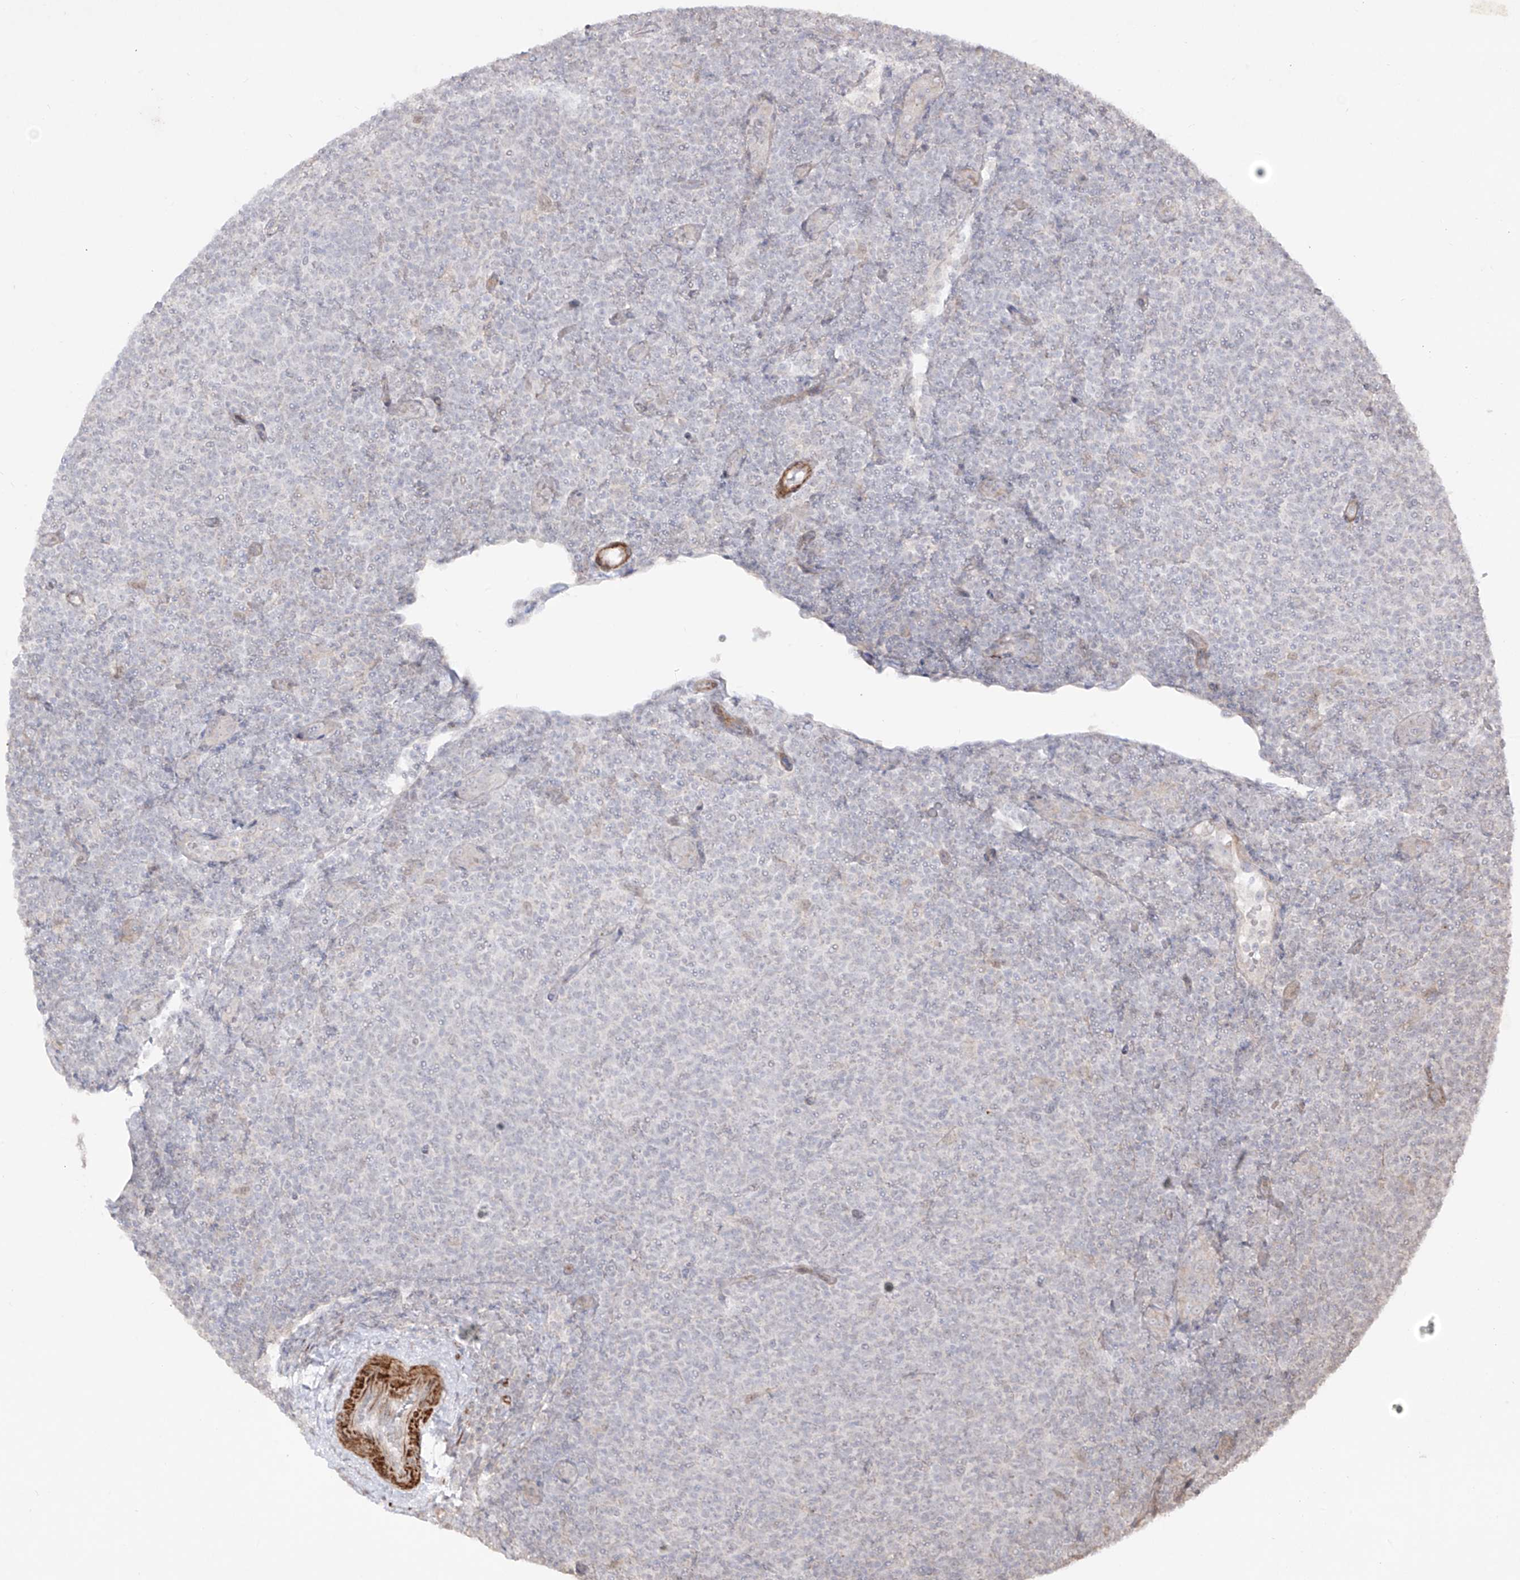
{"staining": {"intensity": "negative", "quantity": "none", "location": "none"}, "tissue": "lymphoma", "cell_type": "Tumor cells", "image_type": "cancer", "snomed": [{"axis": "morphology", "description": "Malignant lymphoma, non-Hodgkin's type, Low grade"}, {"axis": "topography", "description": "Lymph node"}], "caption": "Immunohistochemistry (IHC) micrograph of neoplastic tissue: low-grade malignant lymphoma, non-Hodgkin's type stained with DAB reveals no significant protein staining in tumor cells. The staining was performed using DAB to visualize the protein expression in brown, while the nuclei were stained in blue with hematoxylin (Magnification: 20x).", "gene": "KDM1B", "patient": {"sex": "male", "age": 66}}